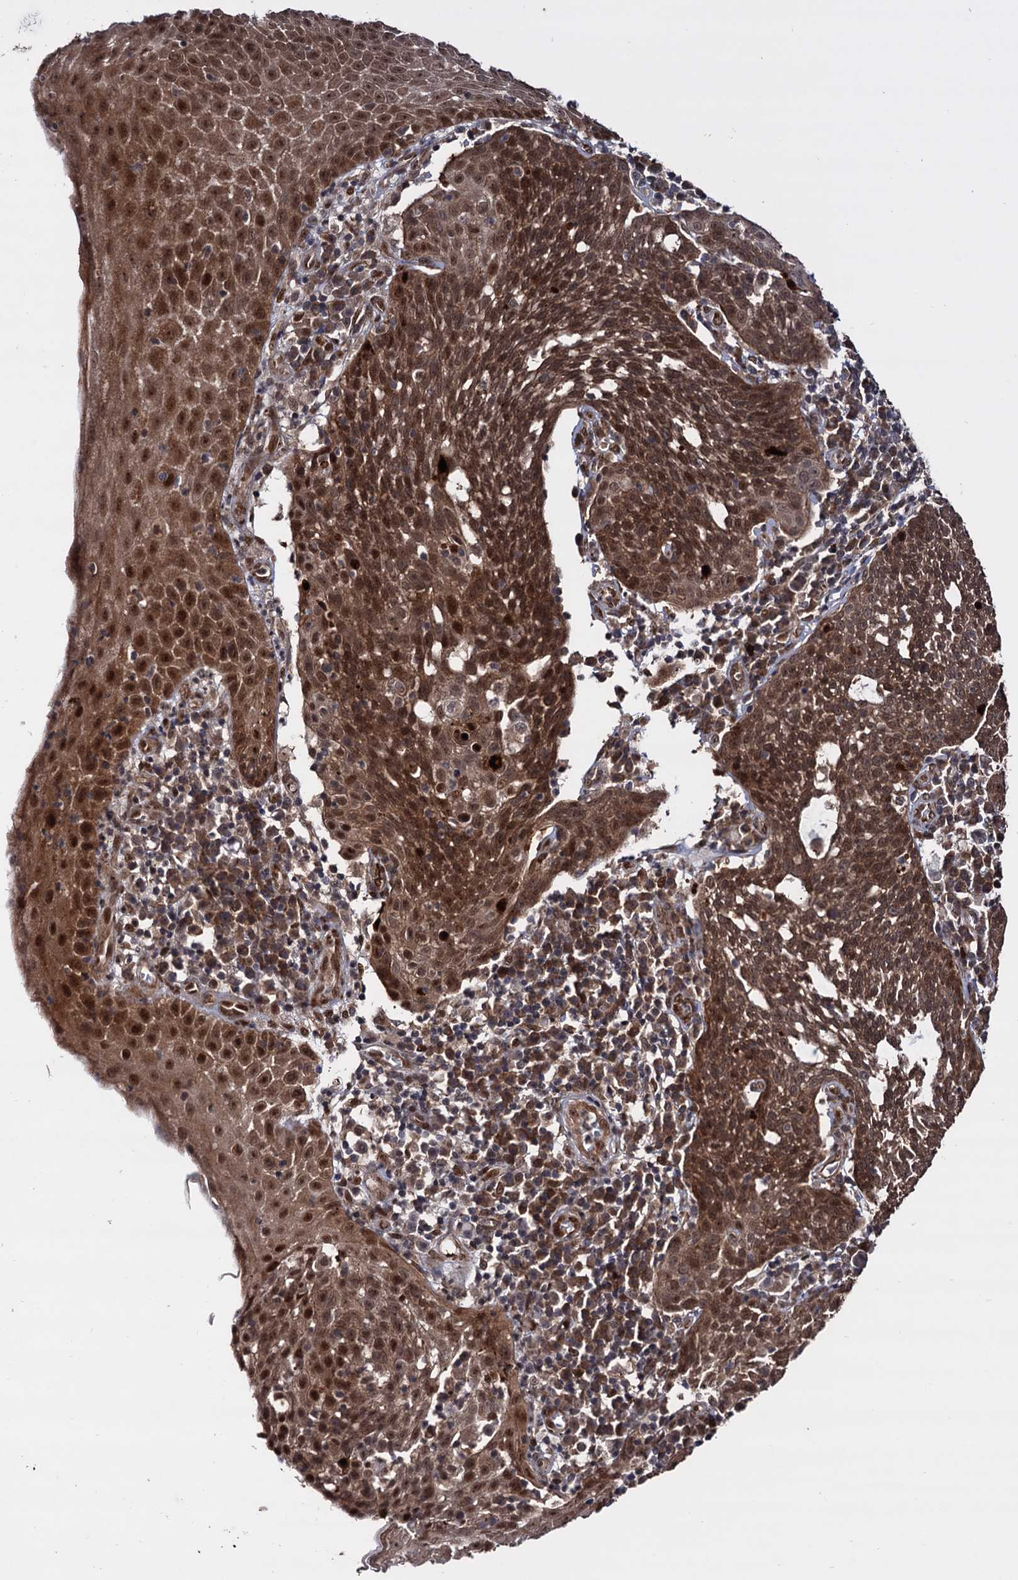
{"staining": {"intensity": "moderate", "quantity": ">75%", "location": "cytoplasmic/membranous,nuclear"}, "tissue": "cervical cancer", "cell_type": "Tumor cells", "image_type": "cancer", "snomed": [{"axis": "morphology", "description": "Squamous cell carcinoma, NOS"}, {"axis": "topography", "description": "Cervix"}], "caption": "A photomicrograph showing moderate cytoplasmic/membranous and nuclear positivity in approximately >75% of tumor cells in cervical cancer (squamous cell carcinoma), as visualized by brown immunohistochemical staining.", "gene": "PIGB", "patient": {"sex": "female", "age": 34}}